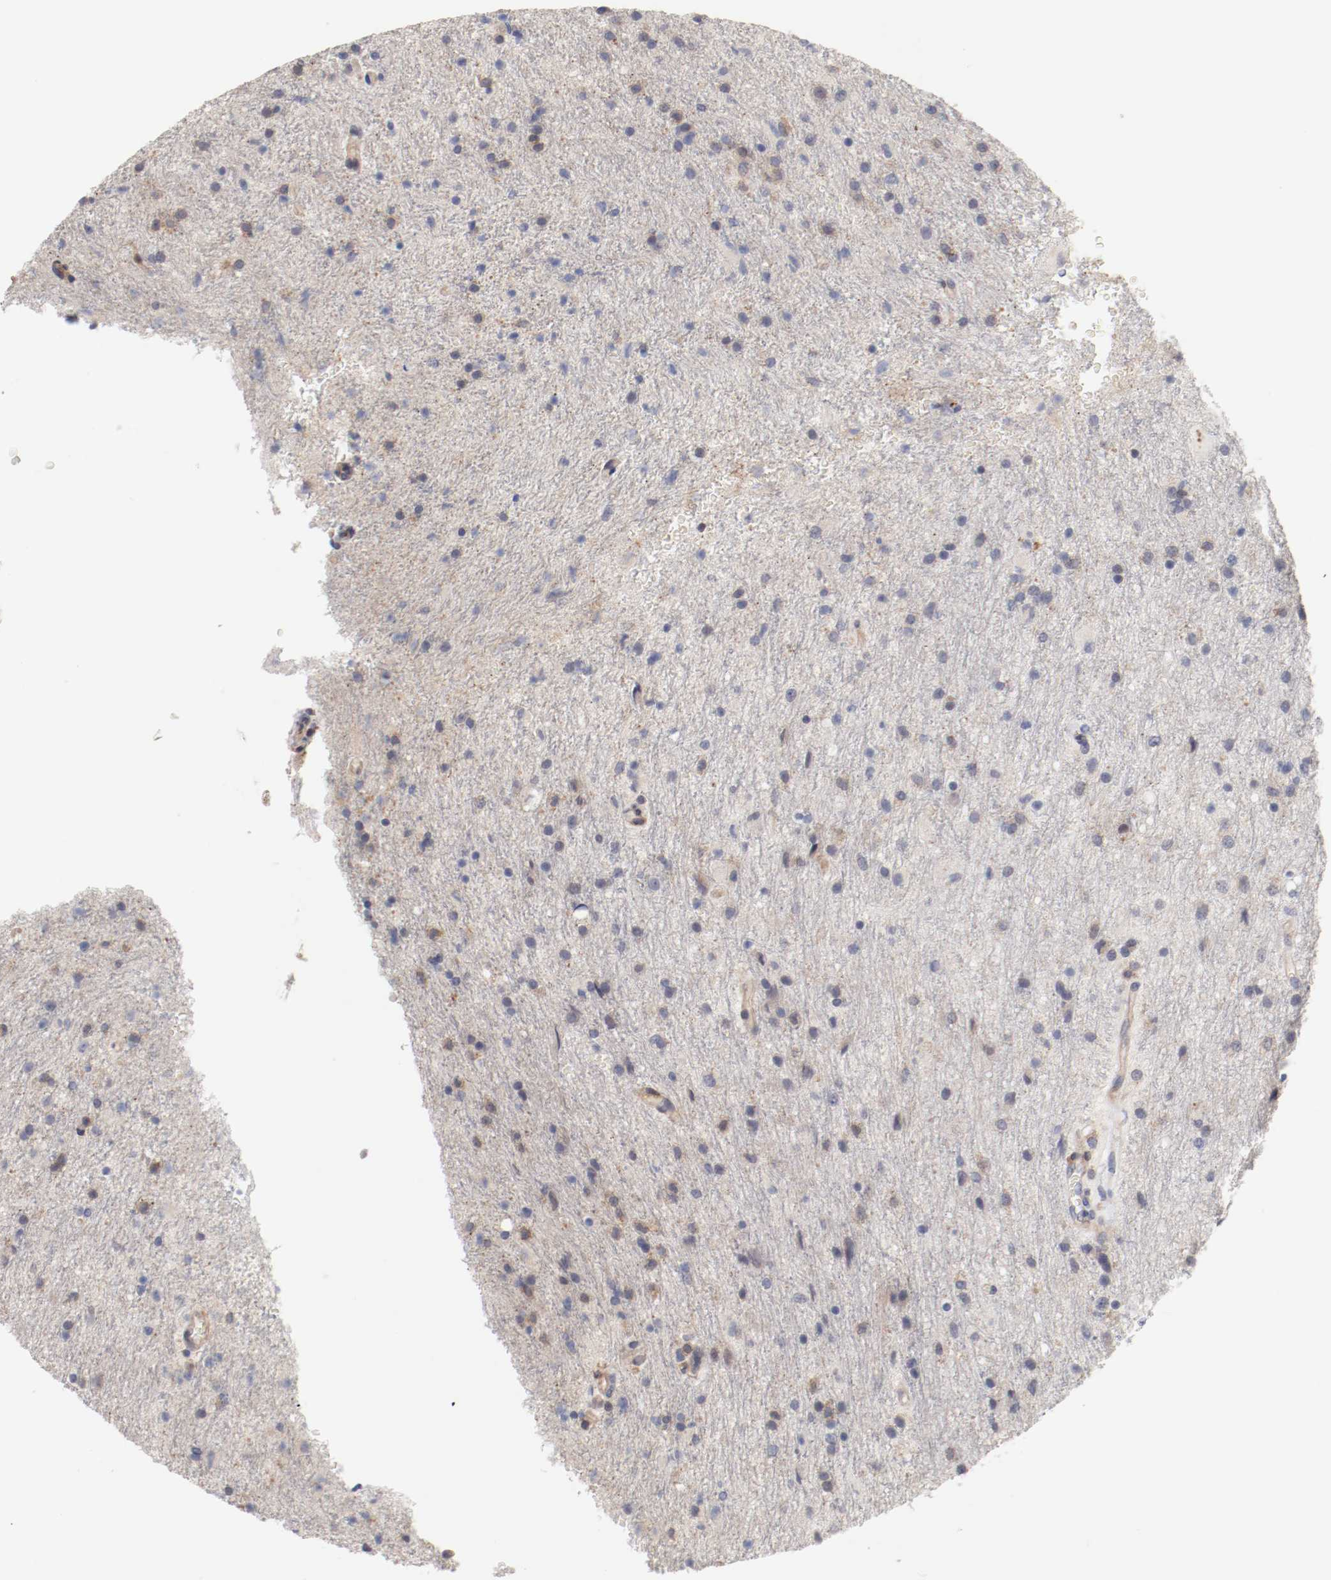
{"staining": {"intensity": "weak", "quantity": "25%-75%", "location": "cytoplasmic/membranous"}, "tissue": "glioma", "cell_type": "Tumor cells", "image_type": "cancer", "snomed": [{"axis": "morphology", "description": "Normal tissue, NOS"}, {"axis": "morphology", "description": "Glioma, malignant, High grade"}, {"axis": "topography", "description": "Cerebral cortex"}], "caption": "Weak cytoplasmic/membranous expression for a protein is present in approximately 25%-75% of tumor cells of glioma using immunohistochemistry.", "gene": "CBL", "patient": {"sex": "male", "age": 56}}